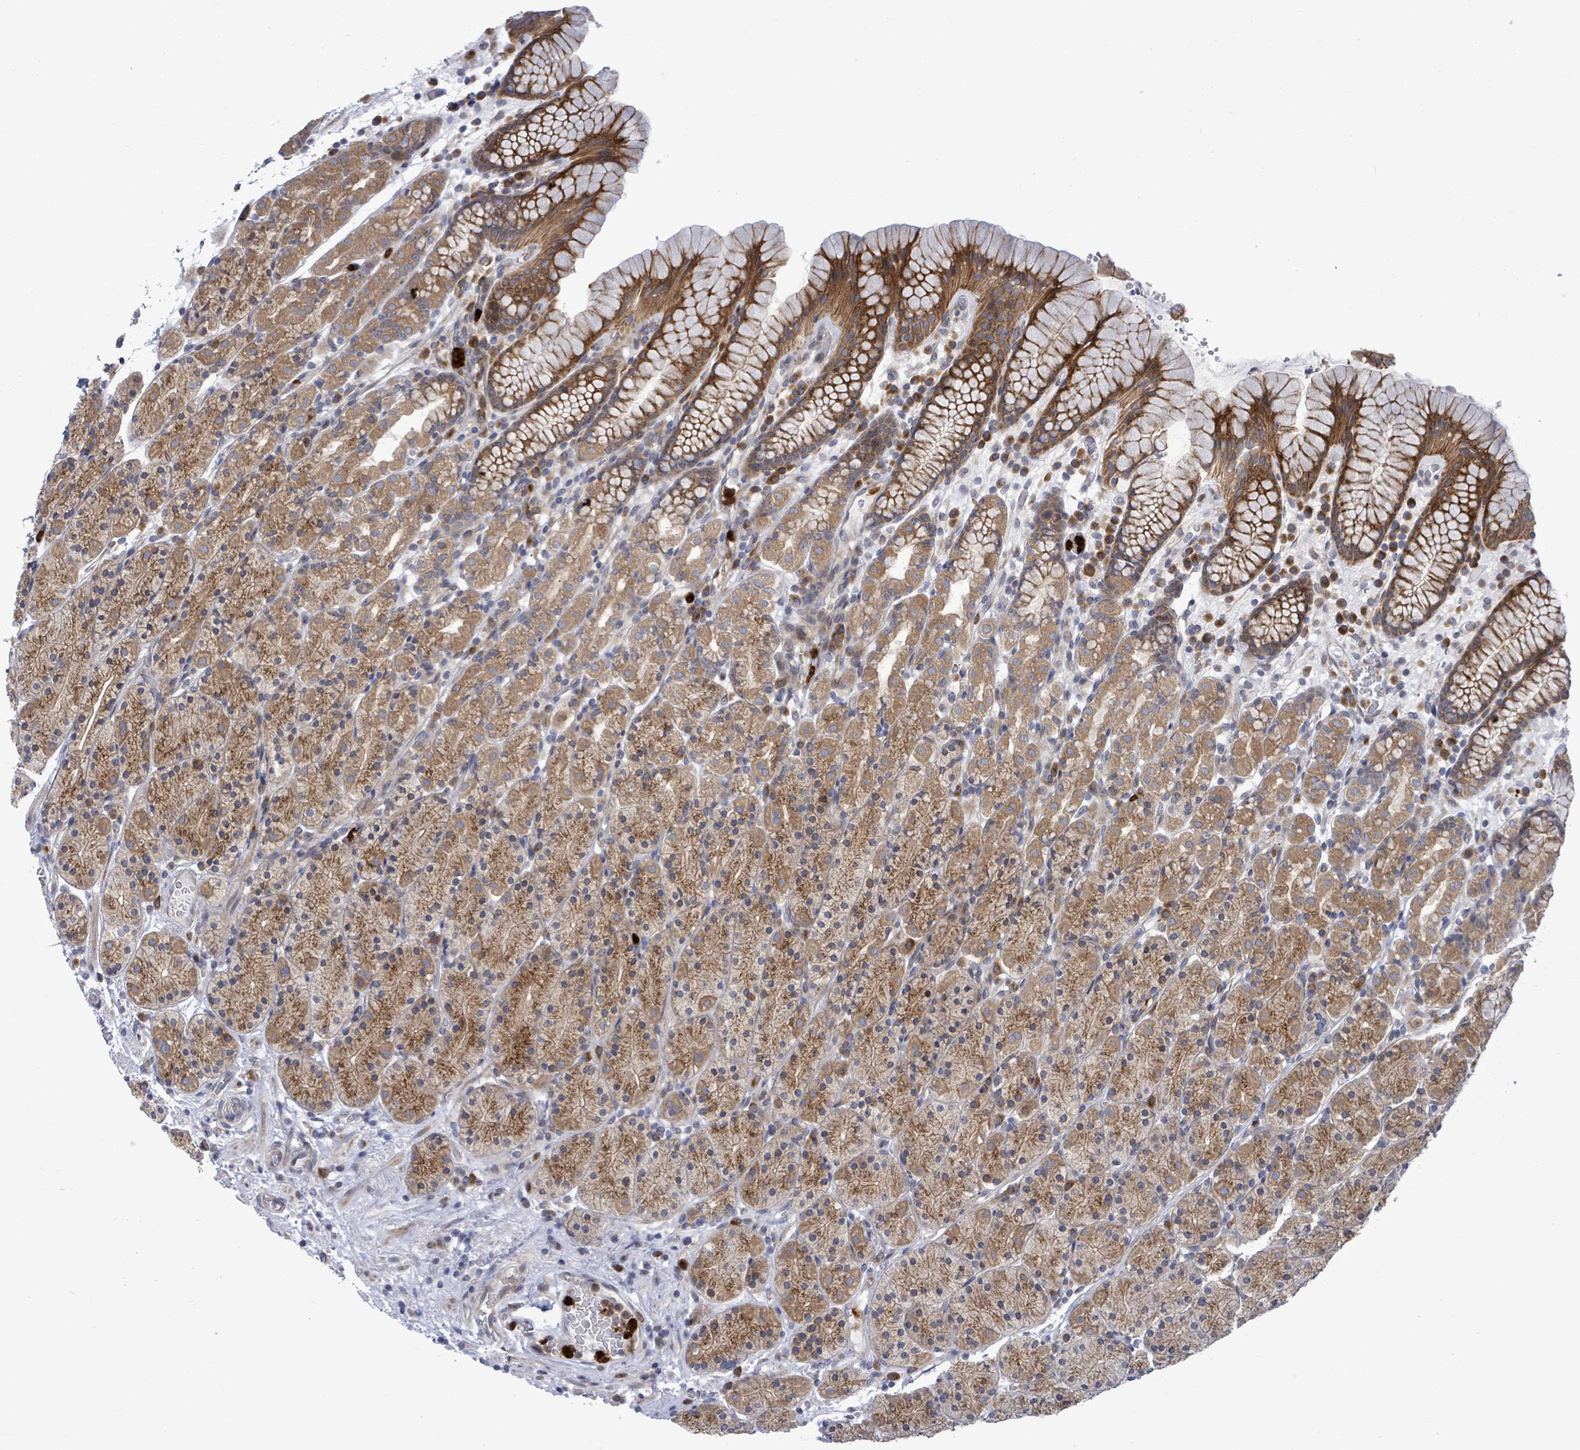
{"staining": {"intensity": "moderate", "quantity": ">75%", "location": "cytoplasmic/membranous"}, "tissue": "stomach", "cell_type": "Glandular cells", "image_type": "normal", "snomed": [{"axis": "morphology", "description": "Normal tissue, NOS"}, {"axis": "topography", "description": "Stomach, upper"}, {"axis": "topography", "description": "Stomach"}], "caption": "An image of human stomach stained for a protein displays moderate cytoplasmic/membranous brown staining in glandular cells. Nuclei are stained in blue.", "gene": "SAR1A", "patient": {"sex": "male", "age": 62}}